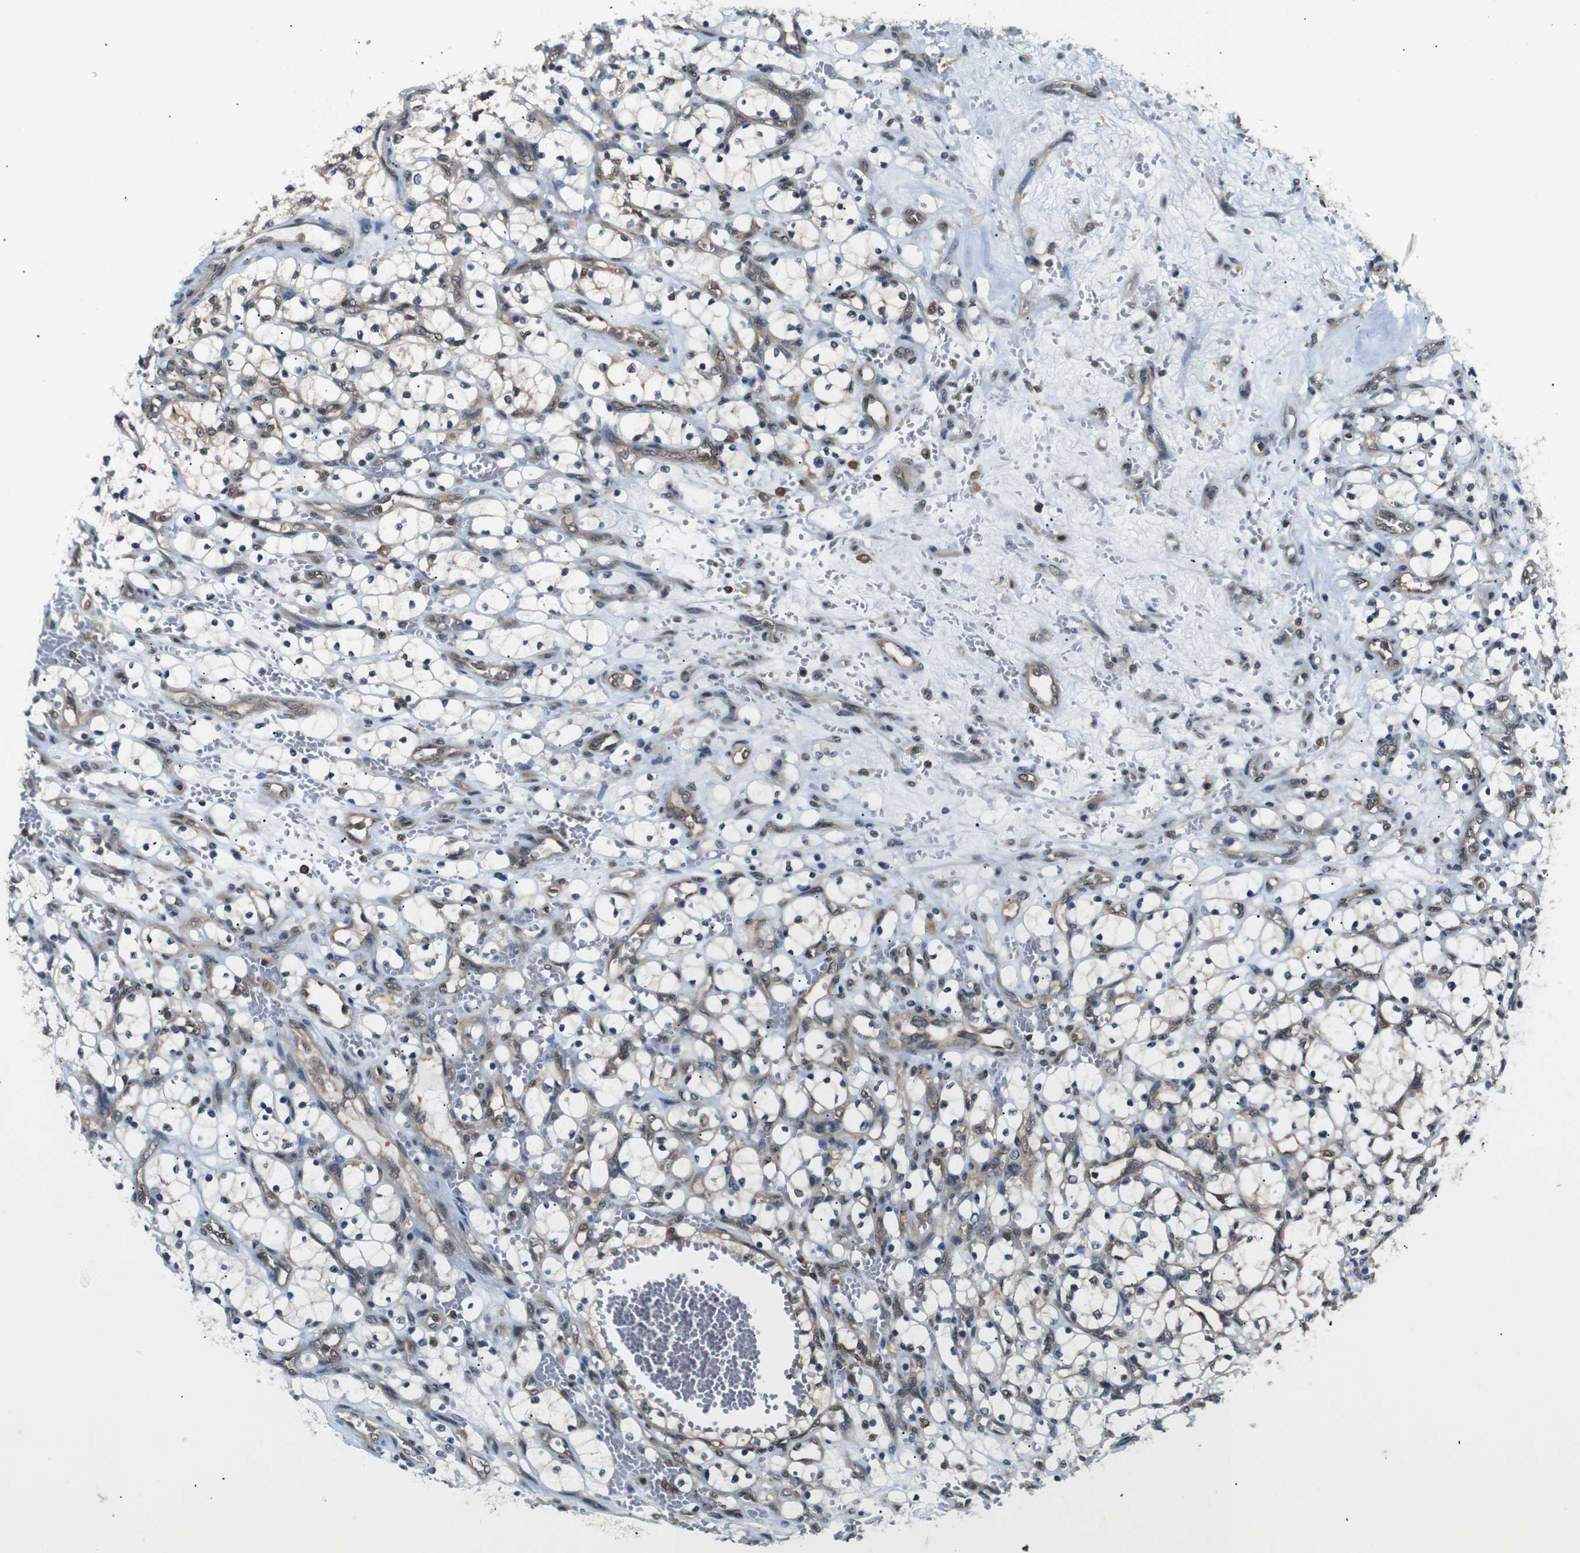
{"staining": {"intensity": "negative", "quantity": "none", "location": "none"}, "tissue": "renal cancer", "cell_type": "Tumor cells", "image_type": "cancer", "snomed": [{"axis": "morphology", "description": "Adenocarcinoma, NOS"}, {"axis": "topography", "description": "Kidney"}], "caption": "Protein analysis of renal cancer demonstrates no significant expression in tumor cells.", "gene": "UBXN1", "patient": {"sex": "female", "age": 69}}